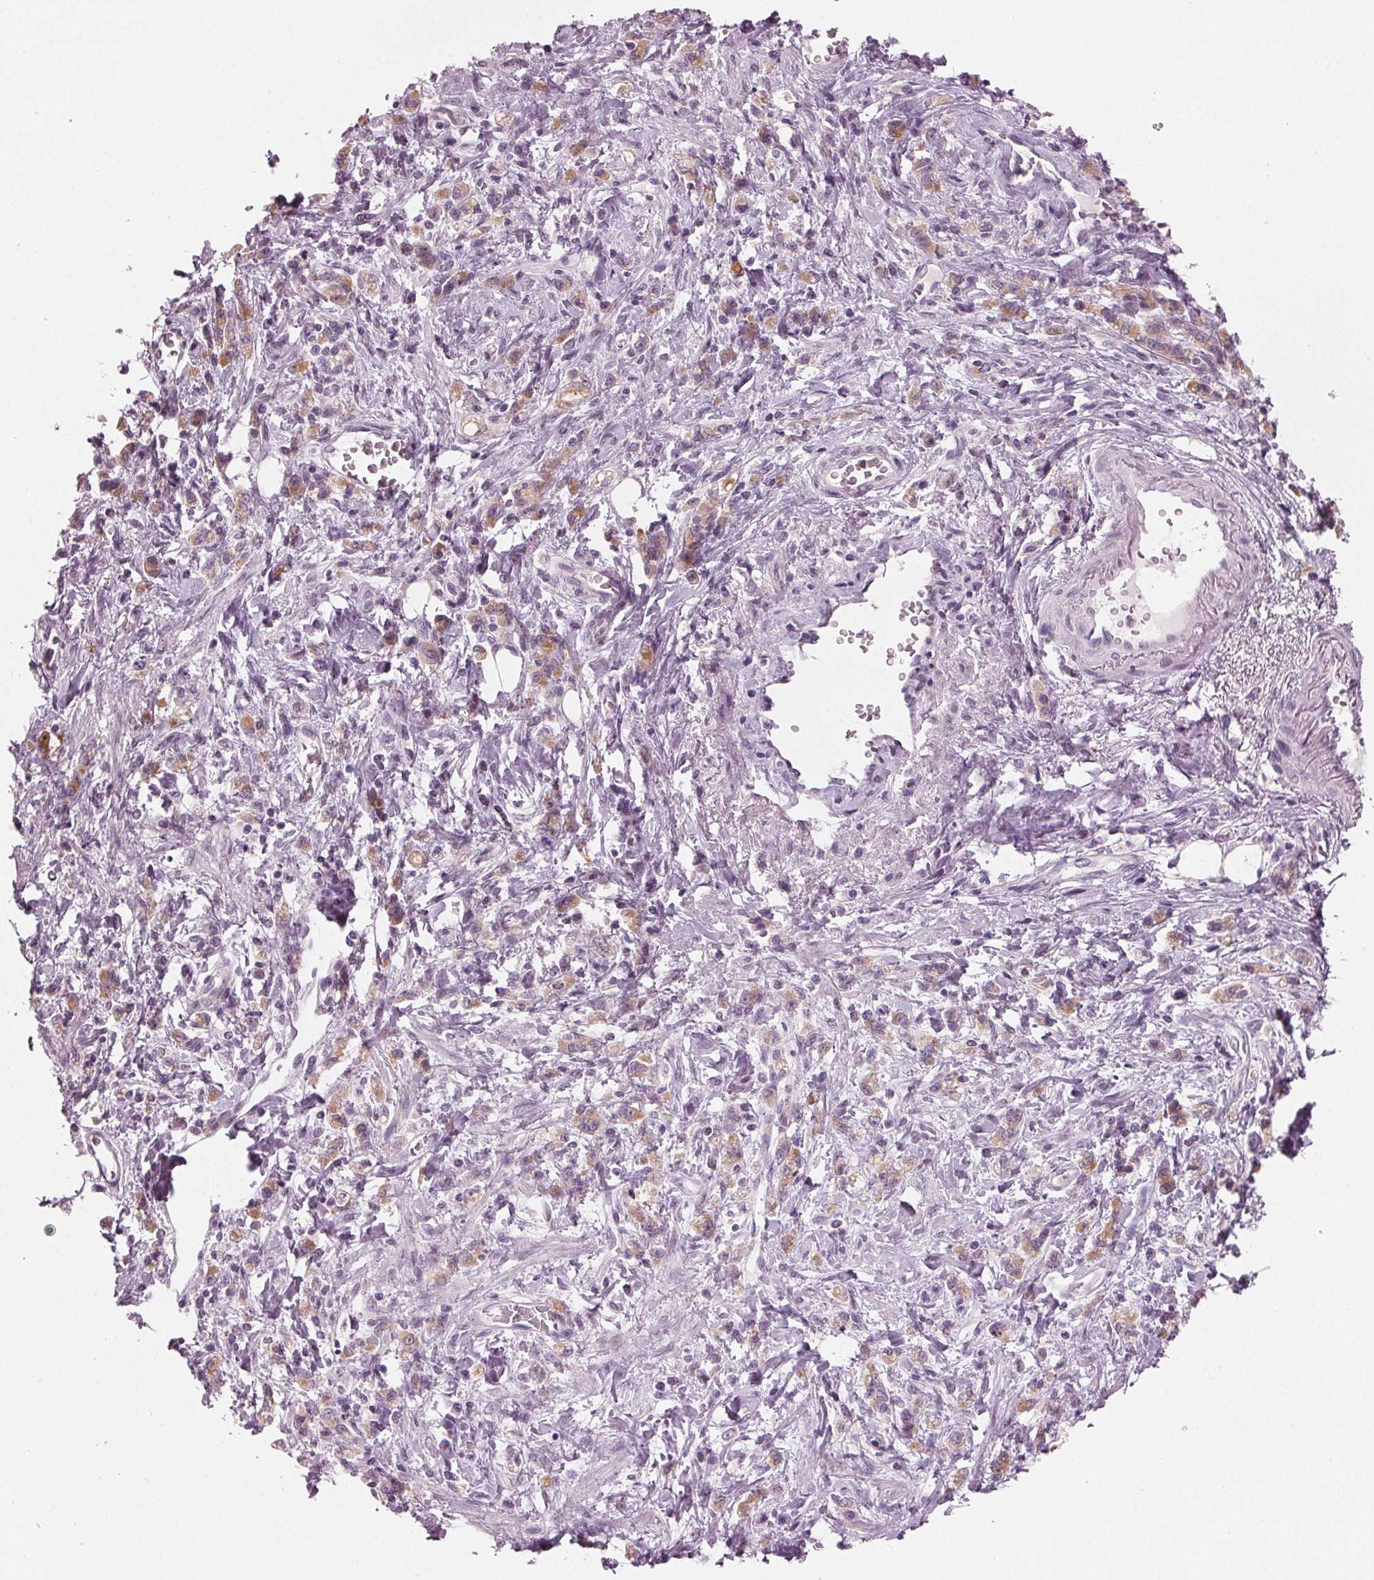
{"staining": {"intensity": "weak", "quantity": "<25%", "location": "cytoplasmic/membranous"}, "tissue": "stomach cancer", "cell_type": "Tumor cells", "image_type": "cancer", "snomed": [{"axis": "morphology", "description": "Adenocarcinoma, NOS"}, {"axis": "topography", "description": "Stomach"}], "caption": "Tumor cells show no significant protein staining in stomach adenocarcinoma.", "gene": "PRAP1", "patient": {"sex": "male", "age": 77}}